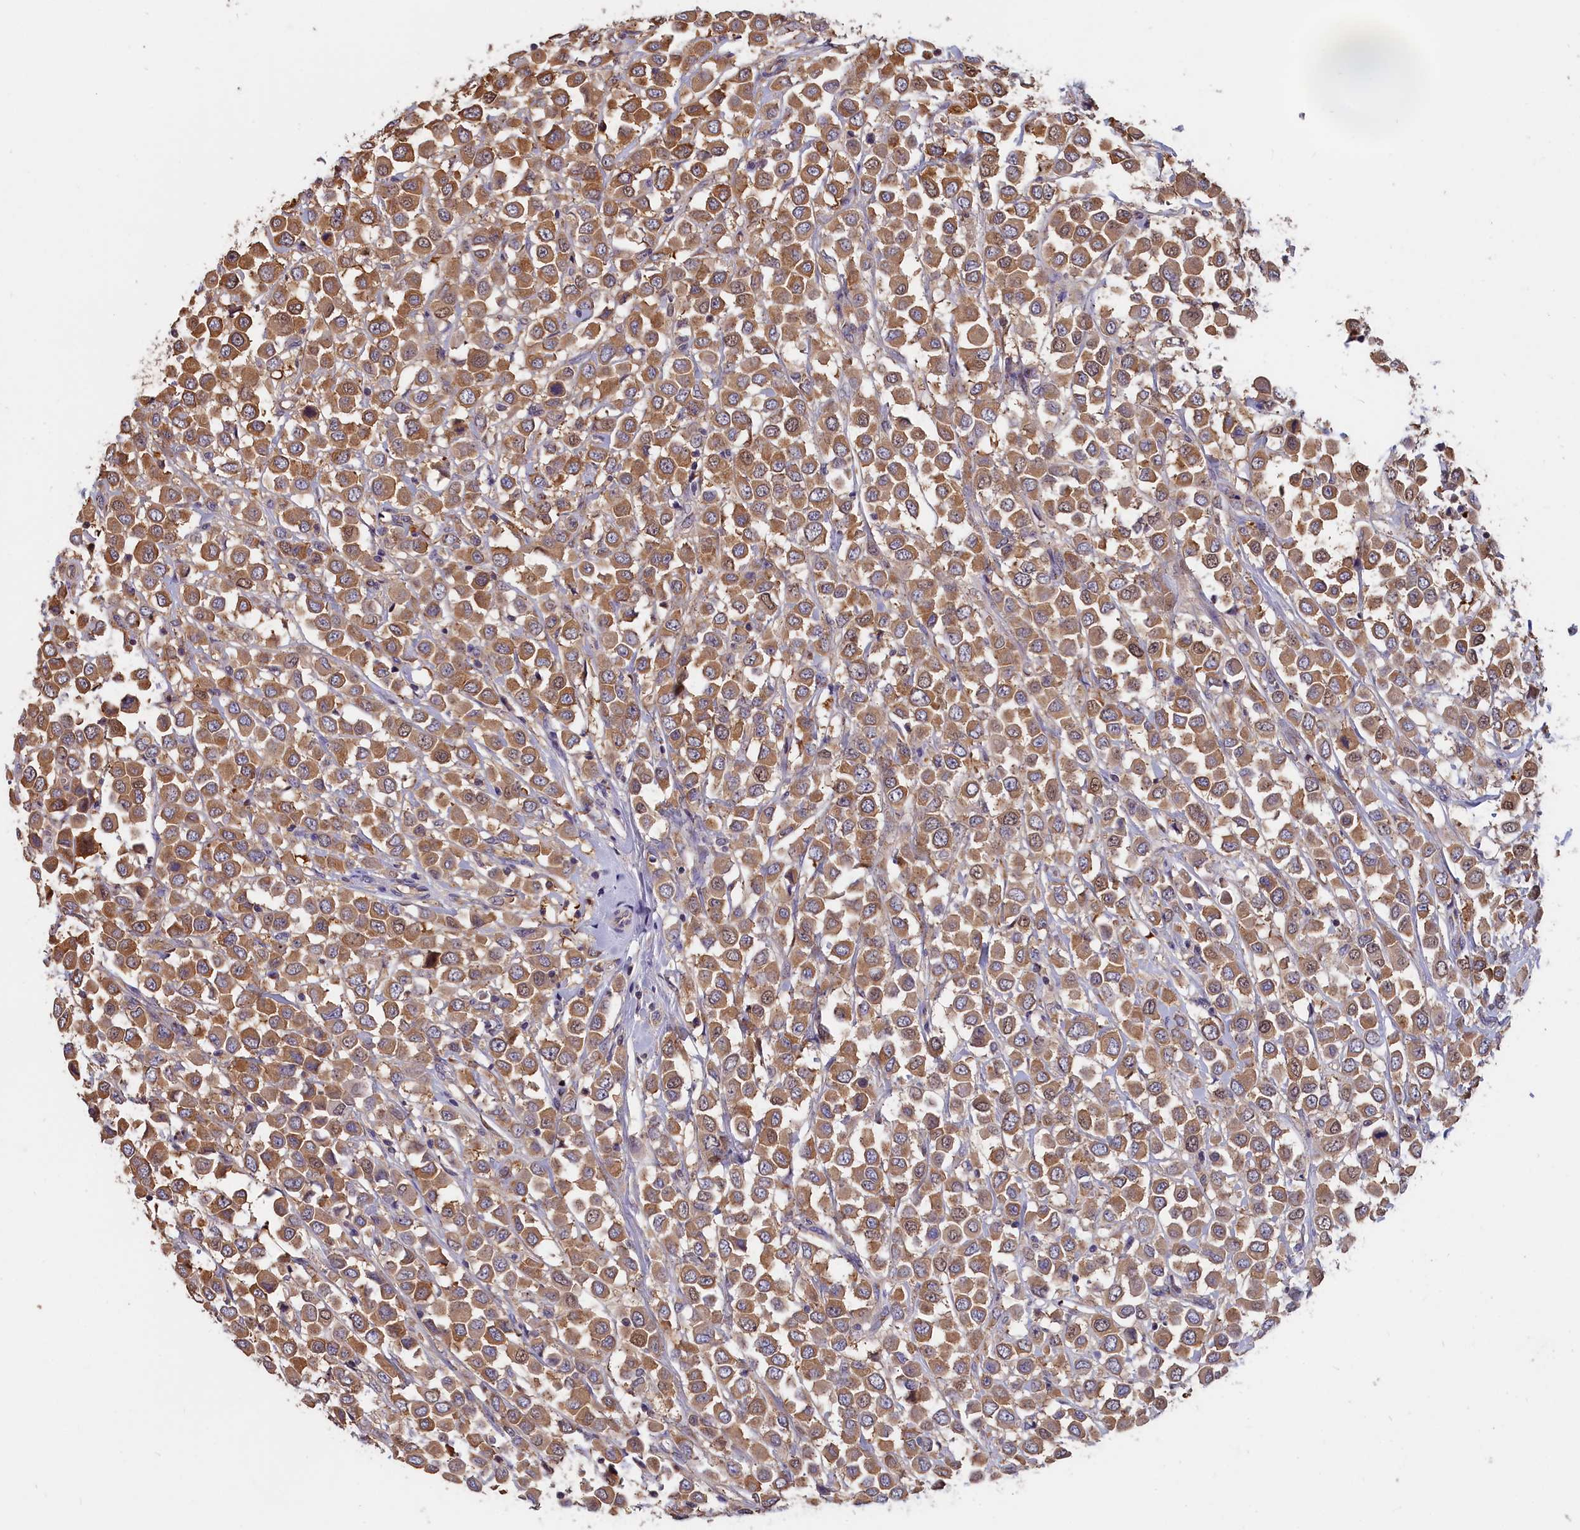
{"staining": {"intensity": "moderate", "quantity": ">75%", "location": "cytoplasmic/membranous,nuclear"}, "tissue": "breast cancer", "cell_type": "Tumor cells", "image_type": "cancer", "snomed": [{"axis": "morphology", "description": "Duct carcinoma"}, {"axis": "topography", "description": "Breast"}], "caption": "Immunohistochemical staining of breast intraductal carcinoma exhibits moderate cytoplasmic/membranous and nuclear protein staining in about >75% of tumor cells. The protein is shown in brown color, while the nuclei are stained blue.", "gene": "ABCC8", "patient": {"sex": "female", "age": 61}}